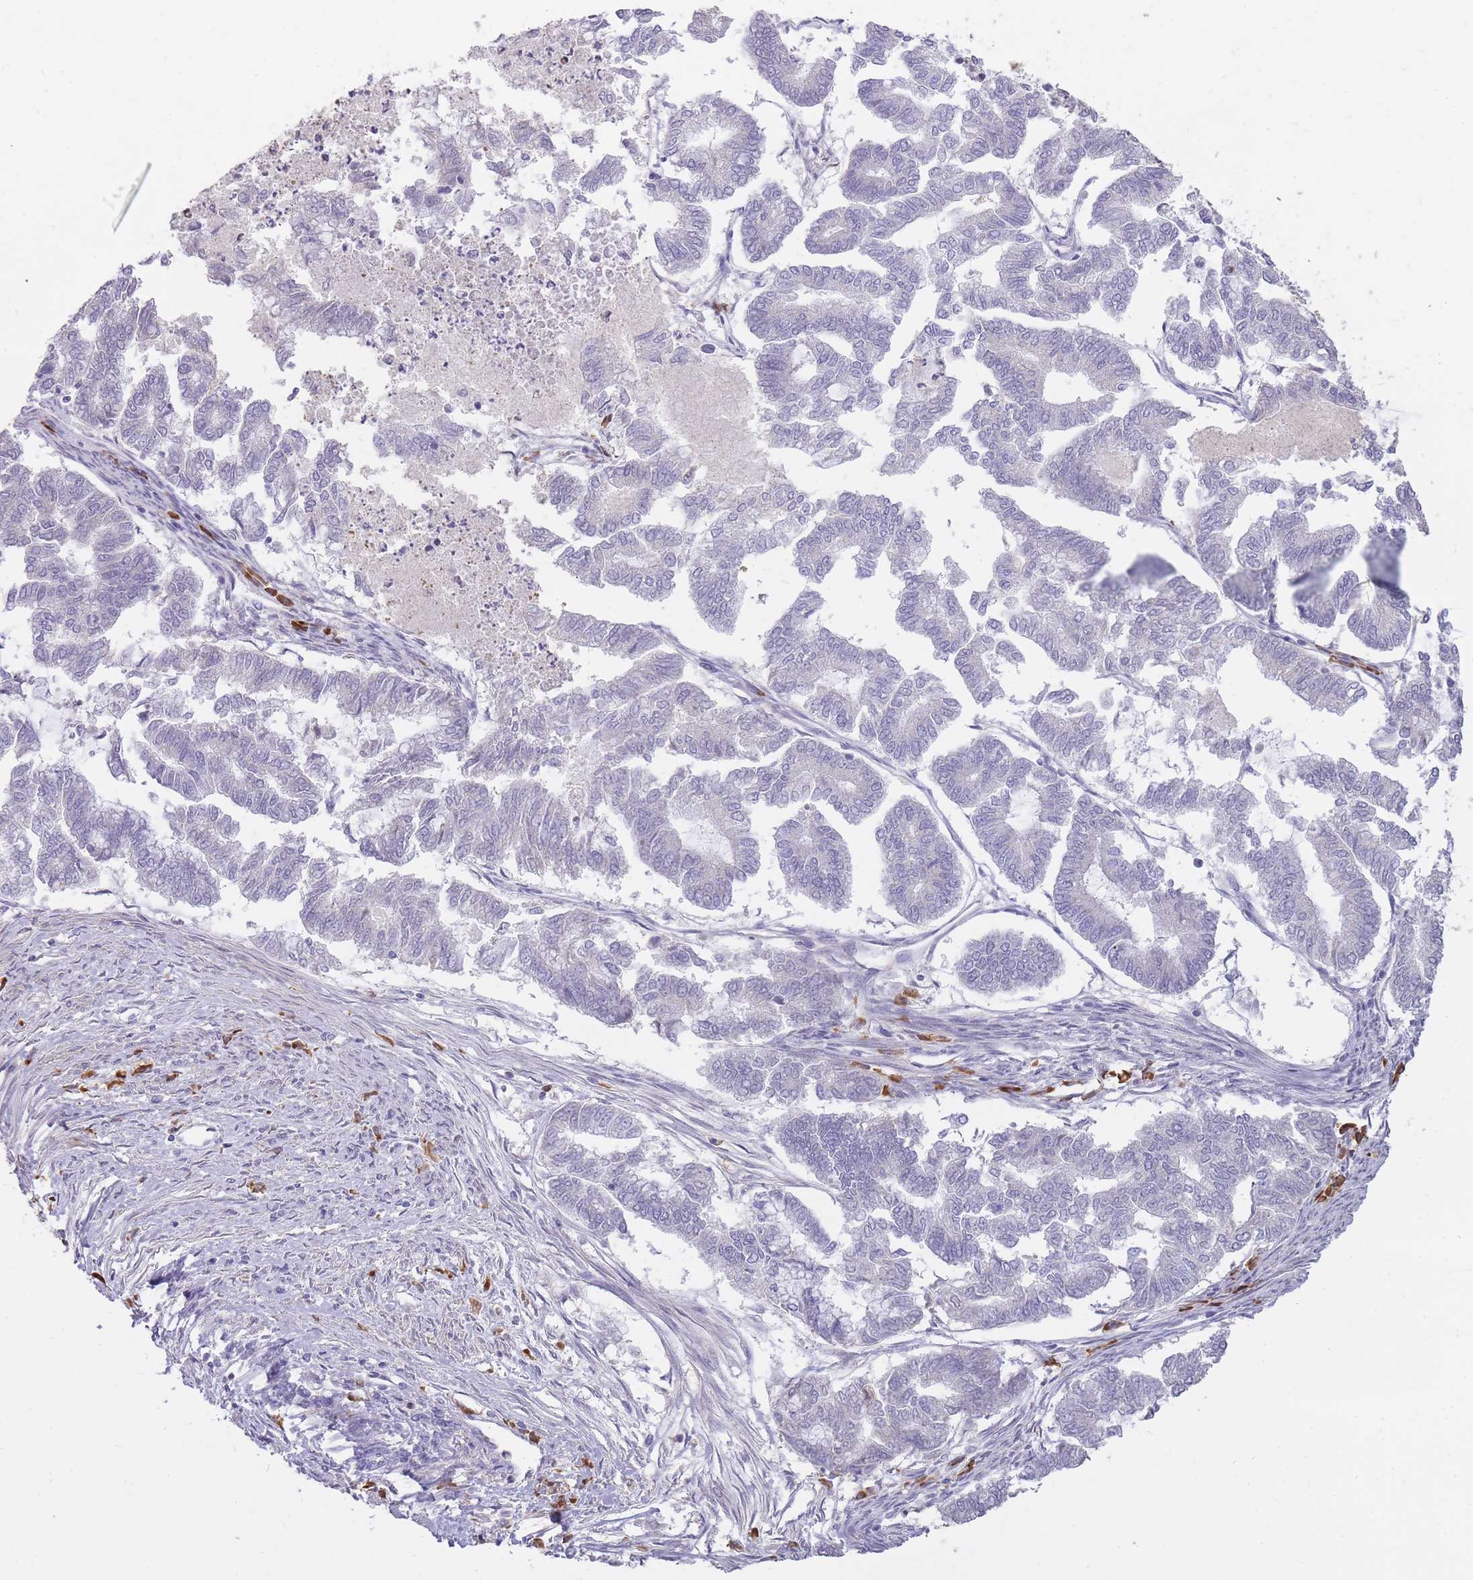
{"staining": {"intensity": "negative", "quantity": "none", "location": "none"}, "tissue": "endometrial cancer", "cell_type": "Tumor cells", "image_type": "cancer", "snomed": [{"axis": "morphology", "description": "Adenocarcinoma, NOS"}, {"axis": "topography", "description": "Endometrium"}], "caption": "Tumor cells are negative for brown protein staining in endometrial cancer (adenocarcinoma).", "gene": "FRG2C", "patient": {"sex": "female", "age": 79}}